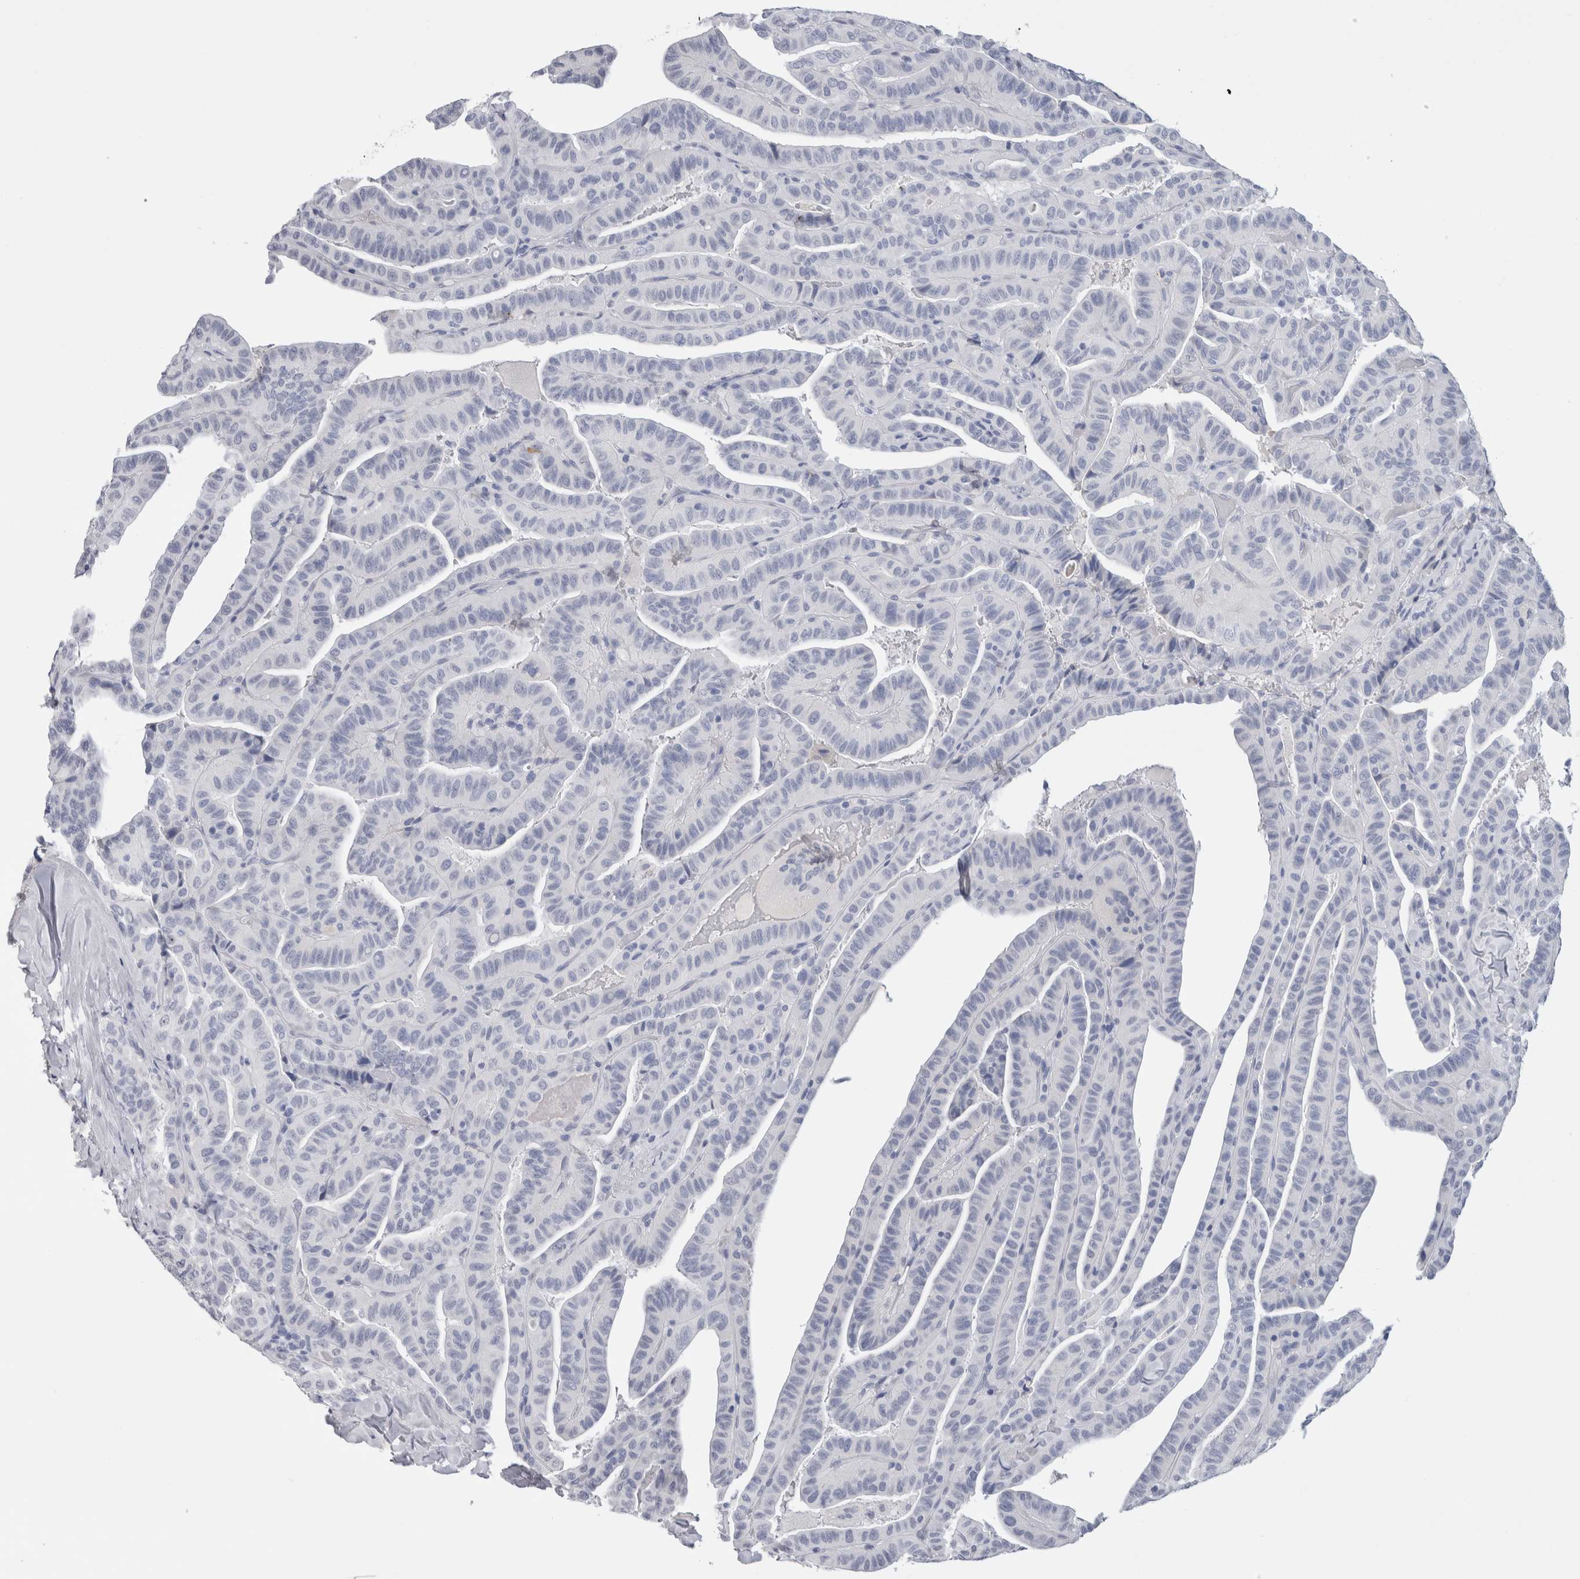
{"staining": {"intensity": "negative", "quantity": "none", "location": "none"}, "tissue": "thyroid cancer", "cell_type": "Tumor cells", "image_type": "cancer", "snomed": [{"axis": "morphology", "description": "Papillary adenocarcinoma, NOS"}, {"axis": "topography", "description": "Thyroid gland"}], "caption": "An immunohistochemistry micrograph of thyroid papillary adenocarcinoma is shown. There is no staining in tumor cells of thyroid papillary adenocarcinoma.", "gene": "FABP4", "patient": {"sex": "male", "age": 77}}